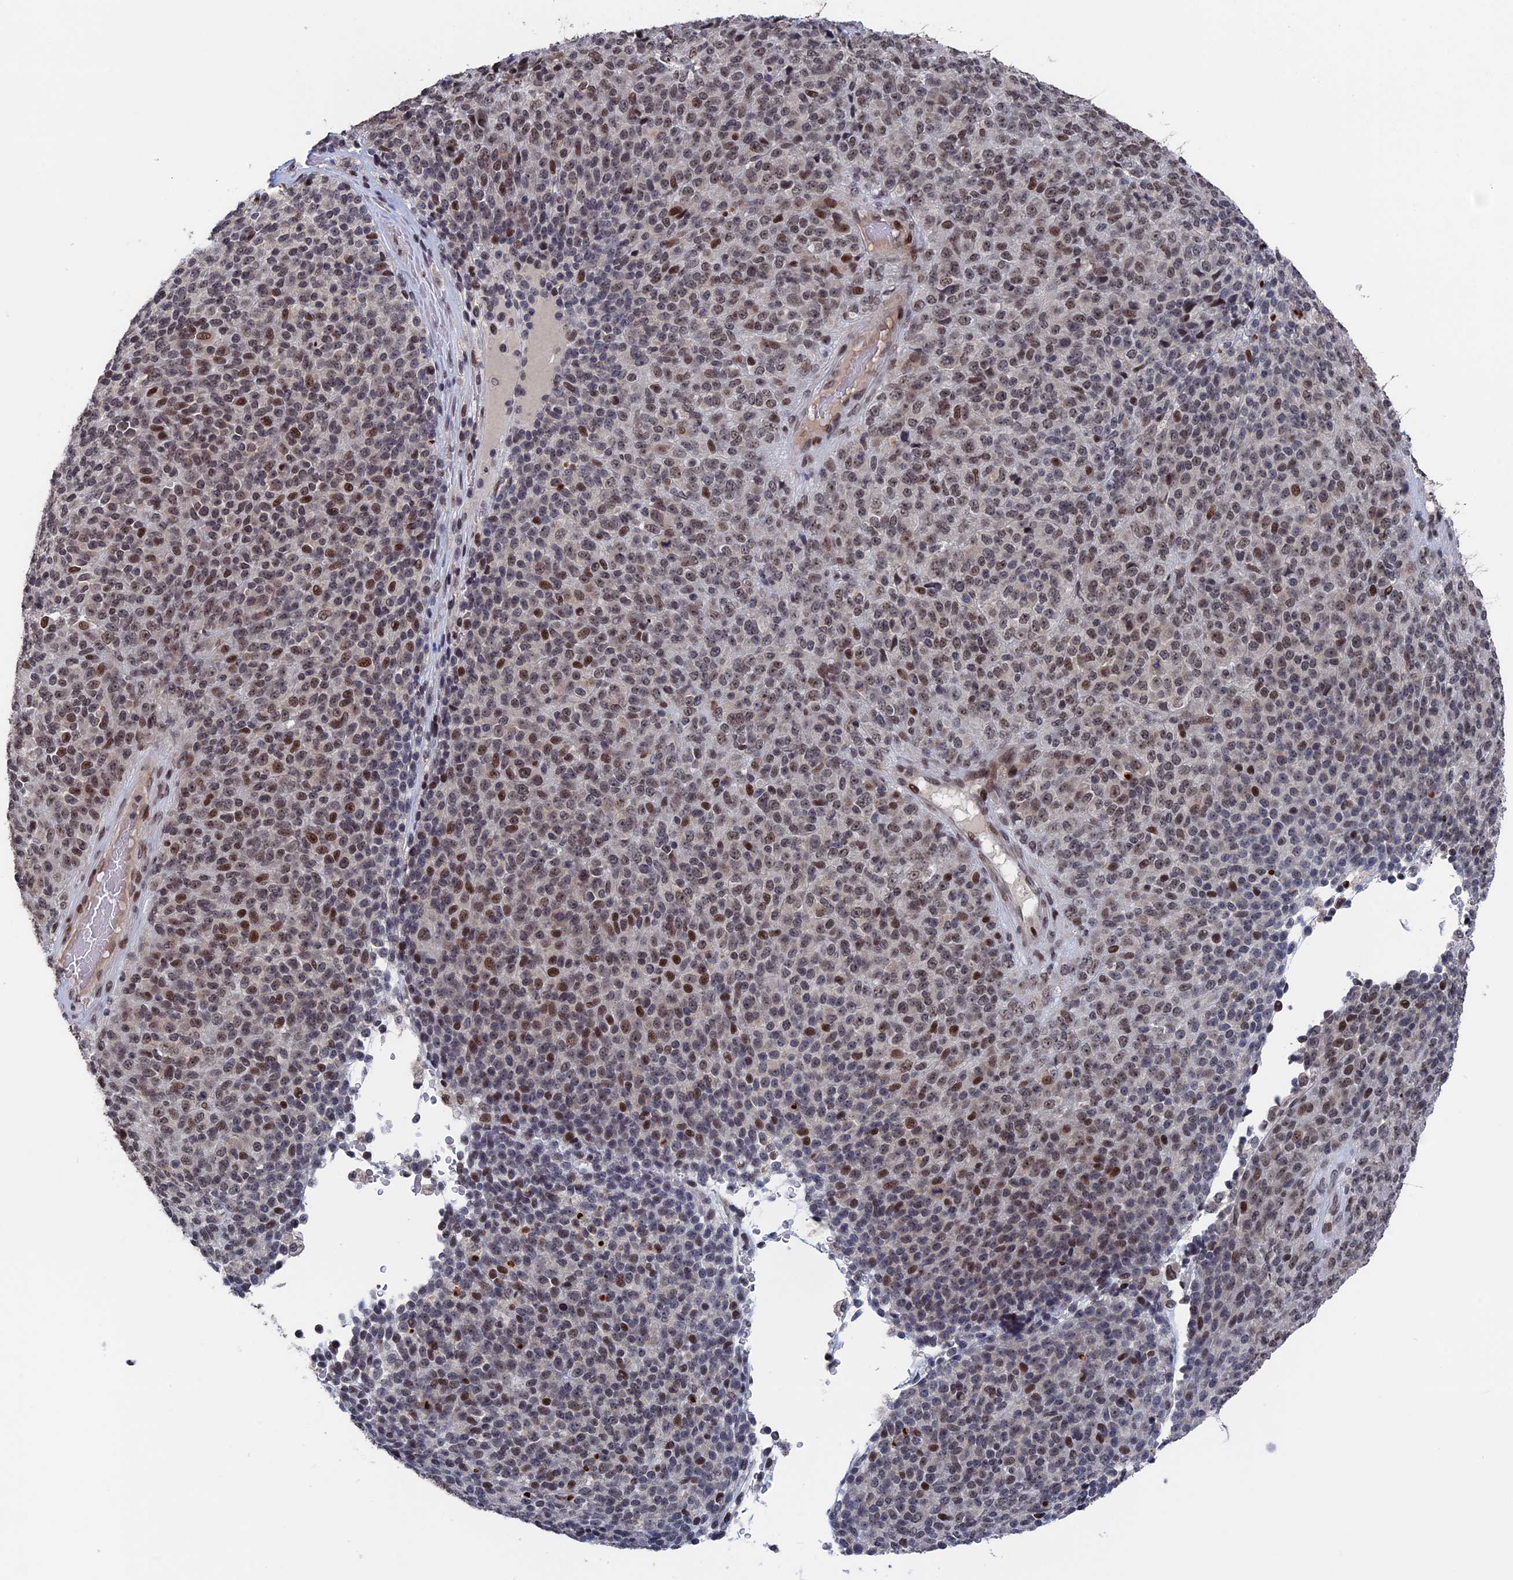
{"staining": {"intensity": "moderate", "quantity": "25%-75%", "location": "nuclear"}, "tissue": "melanoma", "cell_type": "Tumor cells", "image_type": "cancer", "snomed": [{"axis": "morphology", "description": "Malignant melanoma, Metastatic site"}, {"axis": "topography", "description": "Brain"}], "caption": "High-power microscopy captured an IHC micrograph of malignant melanoma (metastatic site), revealing moderate nuclear staining in approximately 25%-75% of tumor cells.", "gene": "NR2C2AP", "patient": {"sex": "female", "age": 56}}